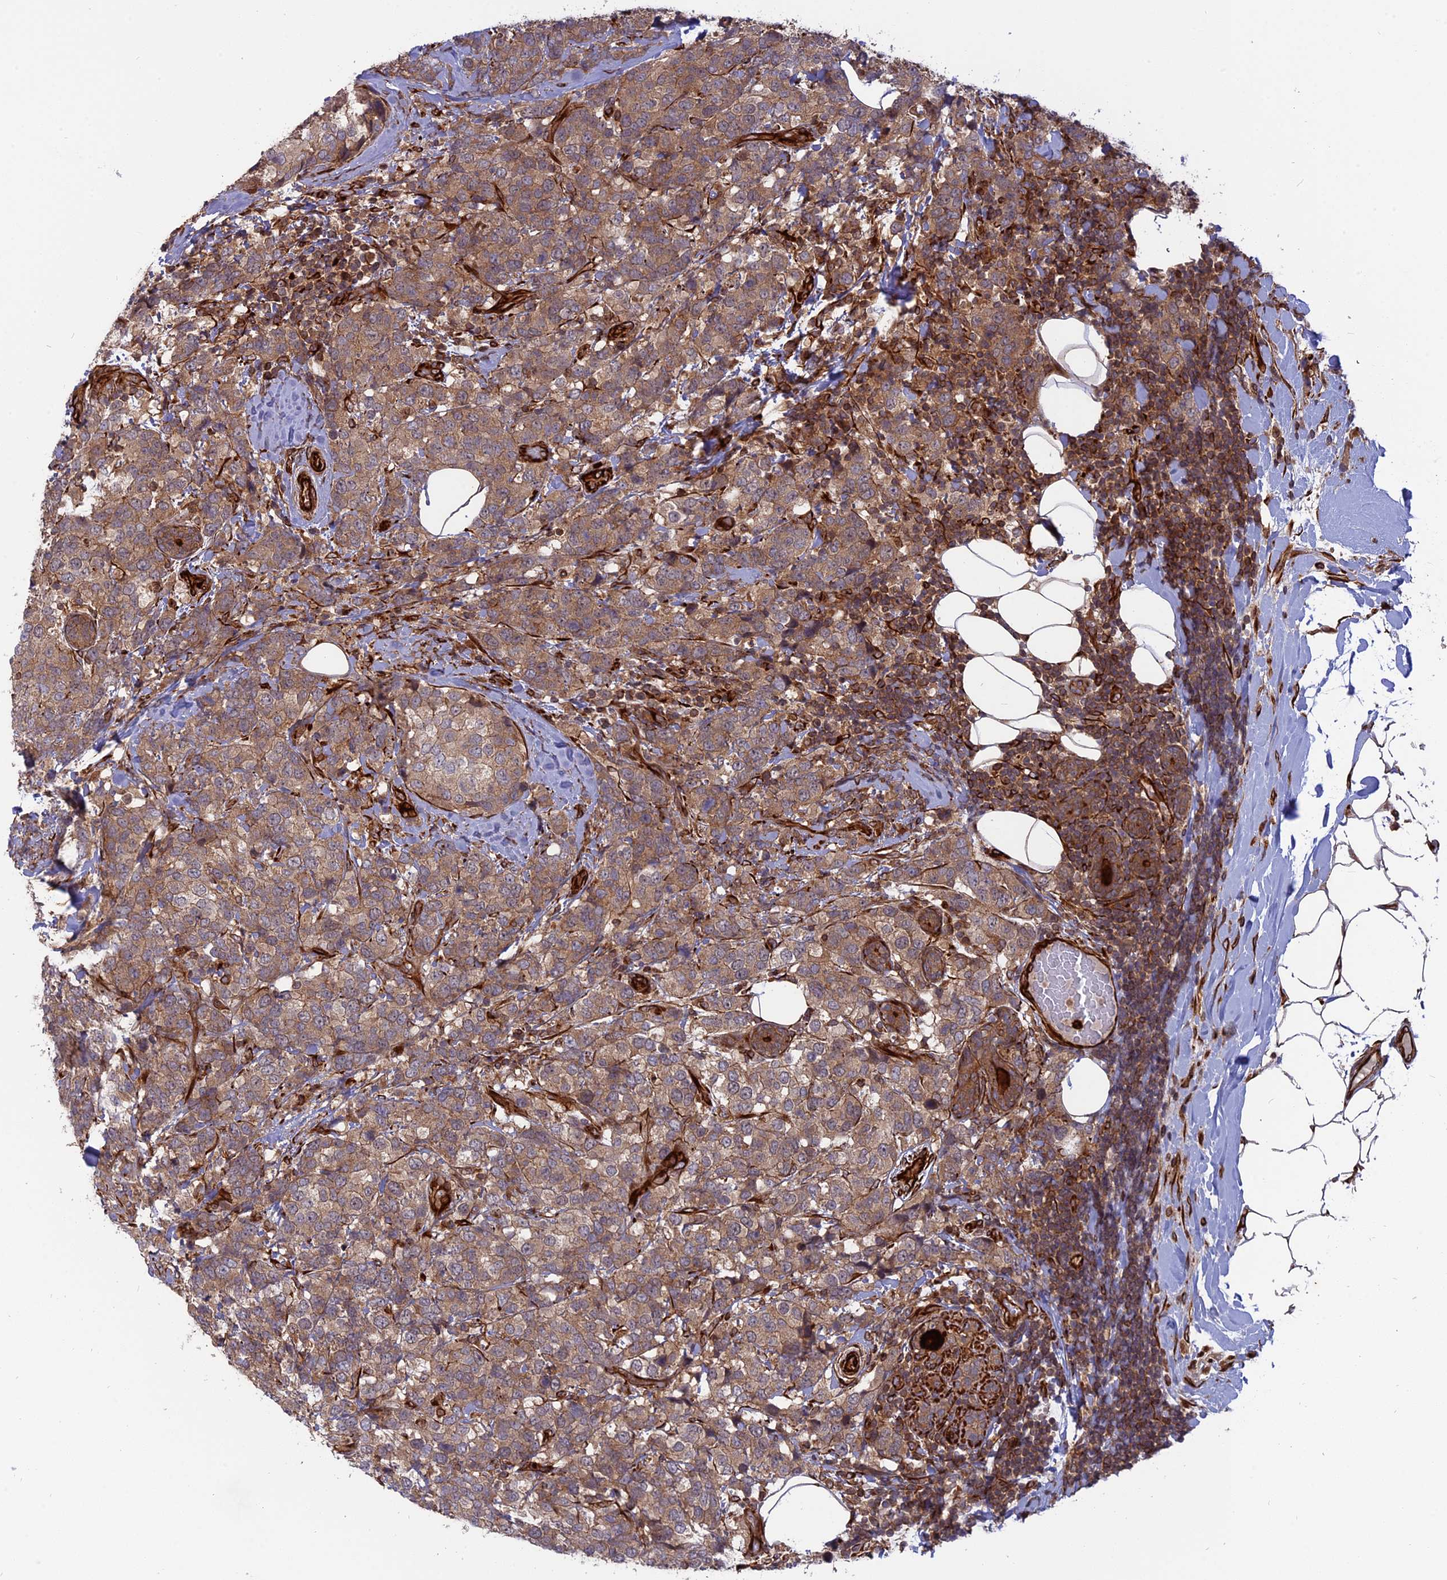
{"staining": {"intensity": "moderate", "quantity": ">75%", "location": "cytoplasmic/membranous"}, "tissue": "breast cancer", "cell_type": "Tumor cells", "image_type": "cancer", "snomed": [{"axis": "morphology", "description": "Lobular carcinoma"}, {"axis": "topography", "description": "Breast"}], "caption": "A brown stain highlights moderate cytoplasmic/membranous staining of a protein in breast cancer (lobular carcinoma) tumor cells.", "gene": "PHLDB3", "patient": {"sex": "female", "age": 59}}